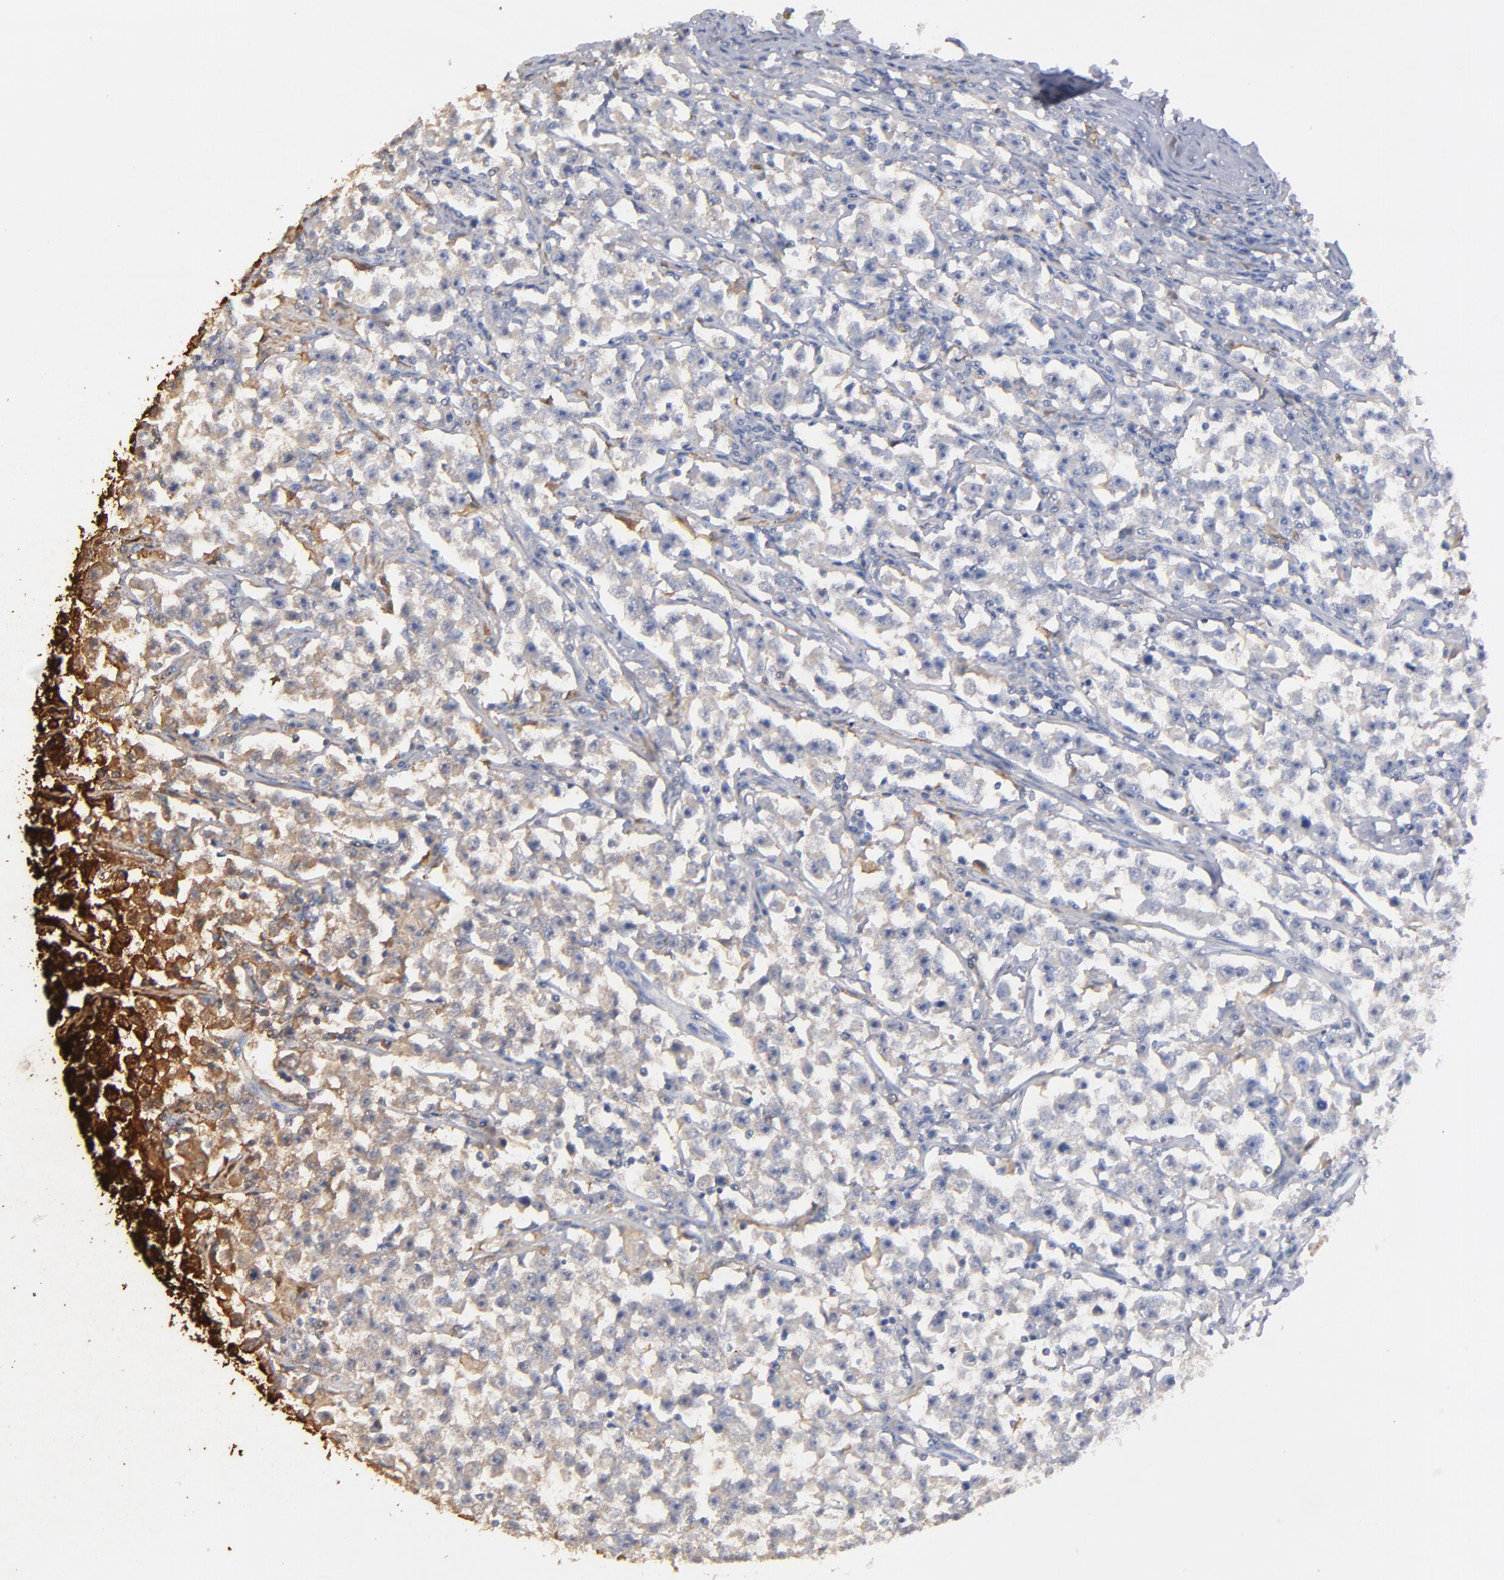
{"staining": {"intensity": "weak", "quantity": ">75%", "location": "cytoplasmic/membranous"}, "tissue": "testis cancer", "cell_type": "Tumor cells", "image_type": "cancer", "snomed": [{"axis": "morphology", "description": "Seminoma, NOS"}, {"axis": "topography", "description": "Testis"}], "caption": "Testis seminoma stained for a protein (brown) exhibits weak cytoplasmic/membranous positive expression in approximately >75% of tumor cells.", "gene": "SOD2", "patient": {"sex": "male", "age": 33}}